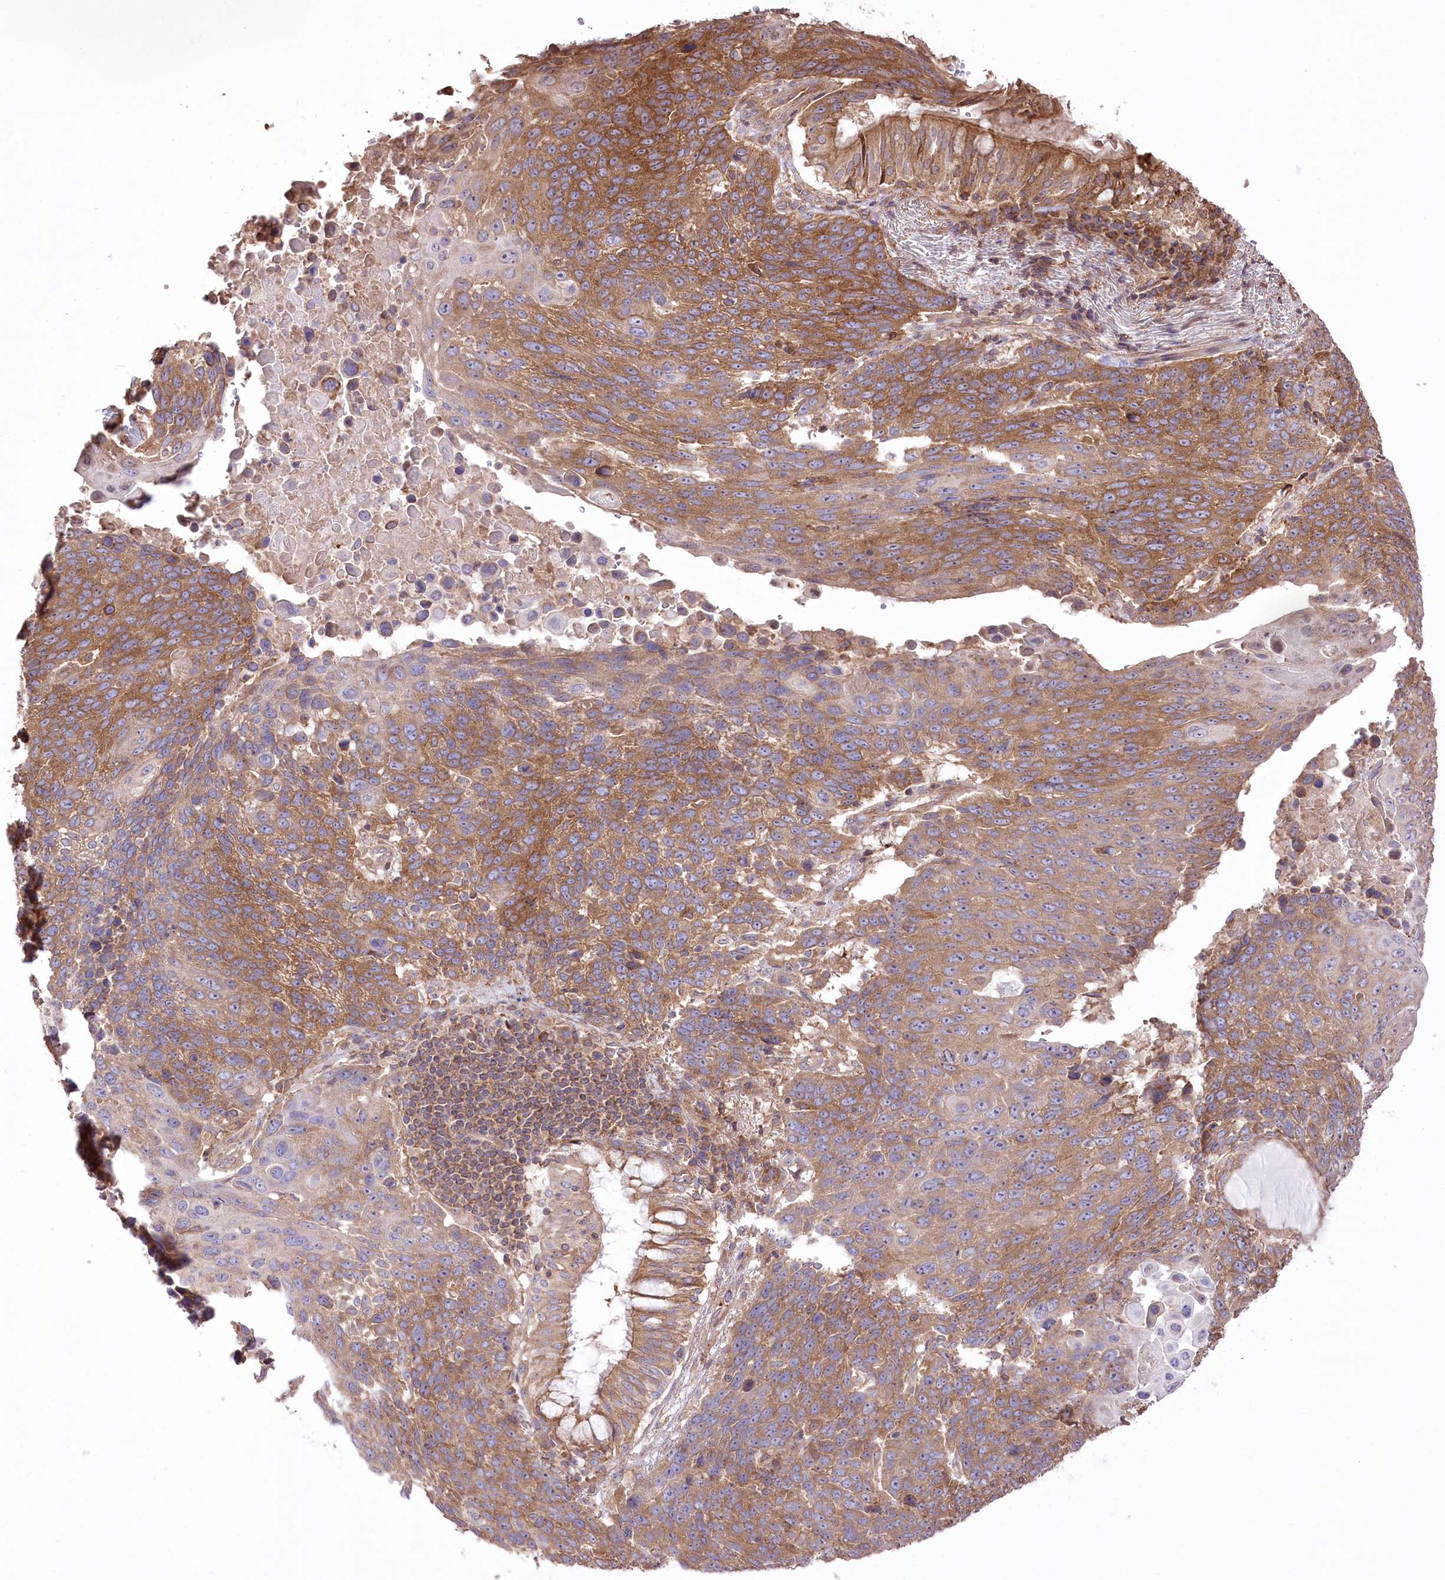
{"staining": {"intensity": "moderate", "quantity": ">75%", "location": "cytoplasmic/membranous"}, "tissue": "lung cancer", "cell_type": "Tumor cells", "image_type": "cancer", "snomed": [{"axis": "morphology", "description": "Squamous cell carcinoma, NOS"}, {"axis": "topography", "description": "Lung"}], "caption": "A medium amount of moderate cytoplasmic/membranous staining is seen in approximately >75% of tumor cells in squamous cell carcinoma (lung) tissue.", "gene": "XYLB", "patient": {"sex": "male", "age": 66}}